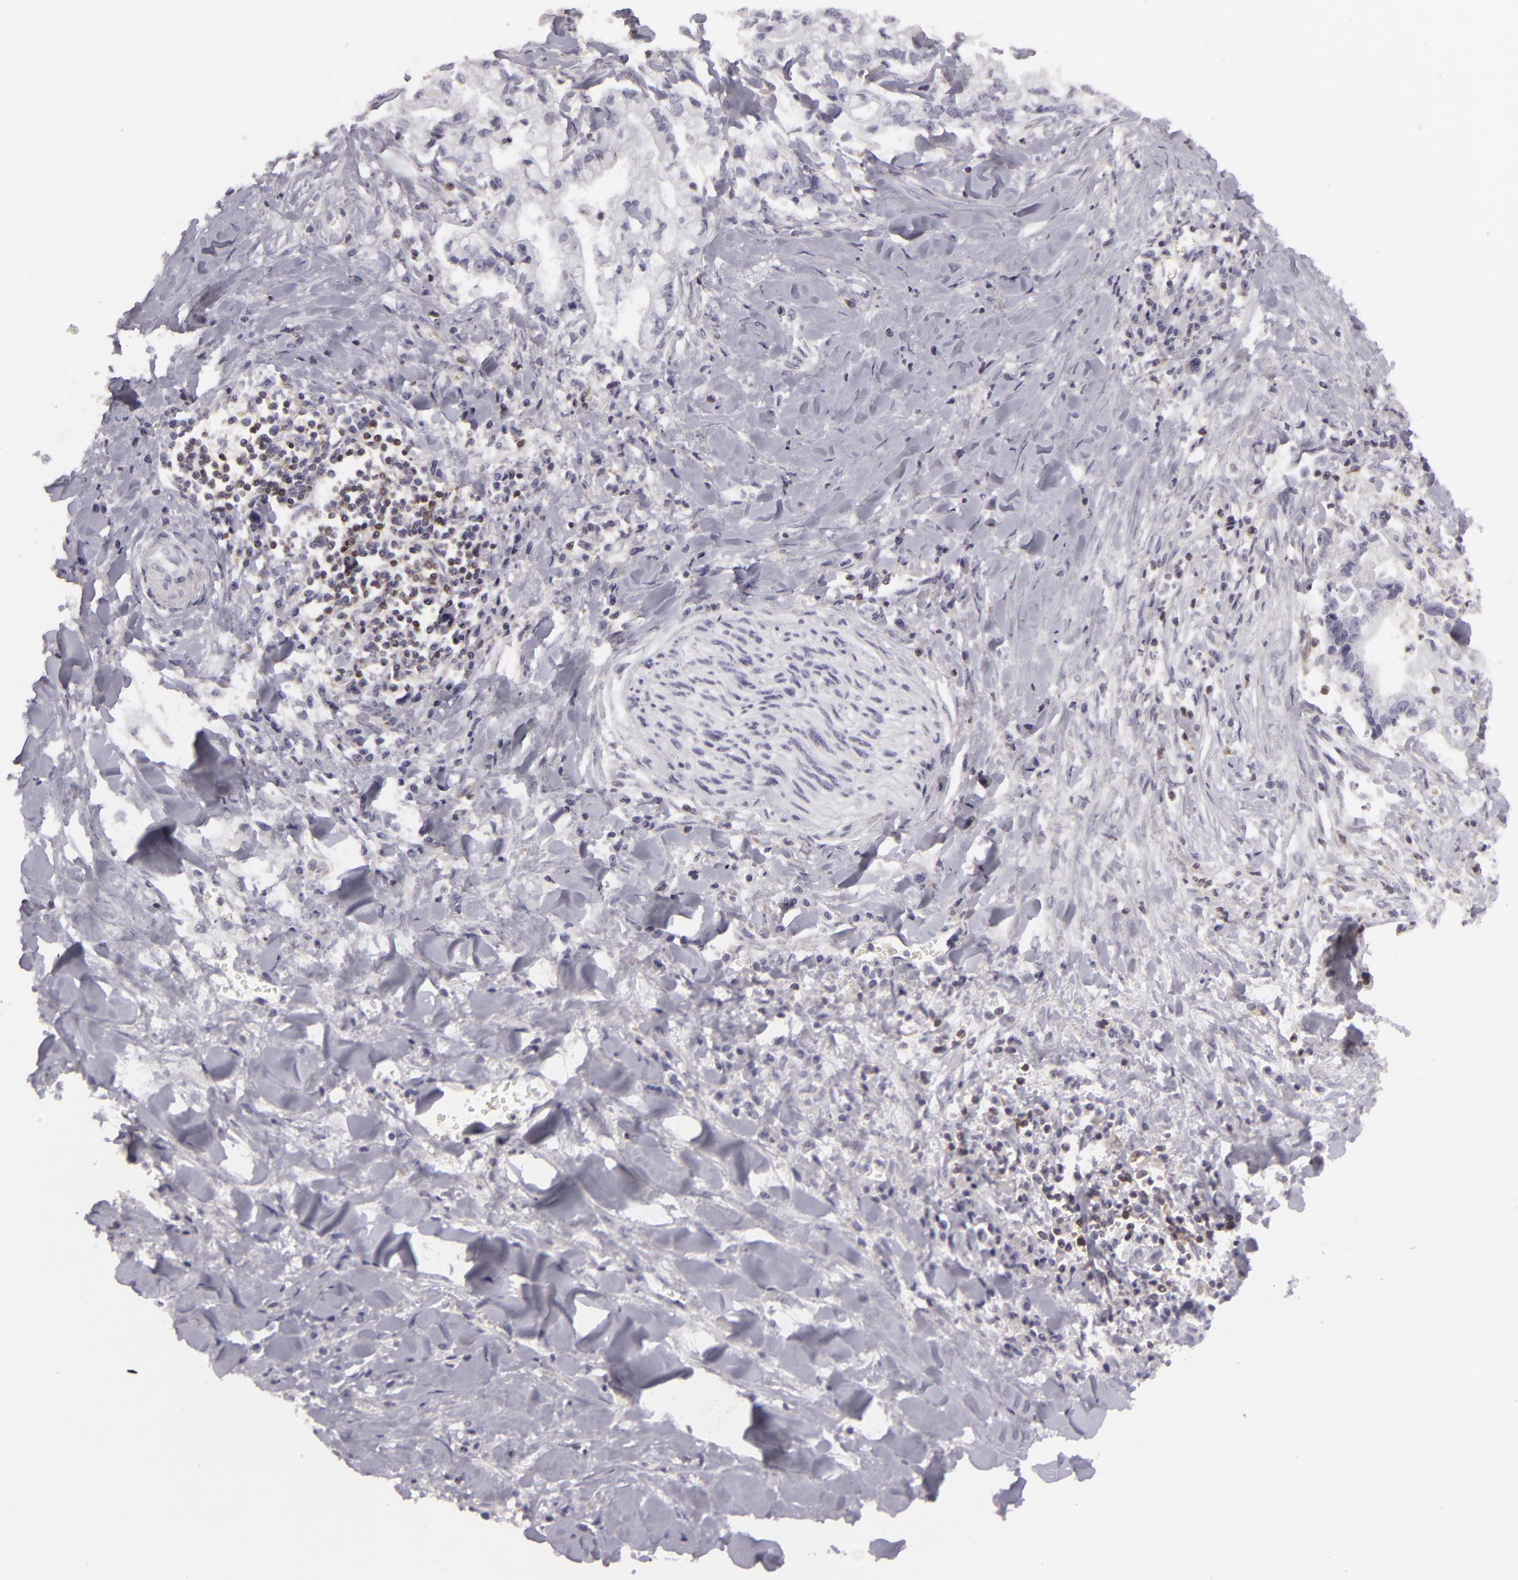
{"staining": {"intensity": "negative", "quantity": "none", "location": "none"}, "tissue": "liver cancer", "cell_type": "Tumor cells", "image_type": "cancer", "snomed": [{"axis": "morphology", "description": "Cholangiocarcinoma"}, {"axis": "topography", "description": "Liver"}], "caption": "There is no significant staining in tumor cells of liver cholangiocarcinoma. (DAB (3,3'-diaminobenzidine) IHC visualized using brightfield microscopy, high magnification).", "gene": "KCNAB2", "patient": {"sex": "male", "age": 57}}